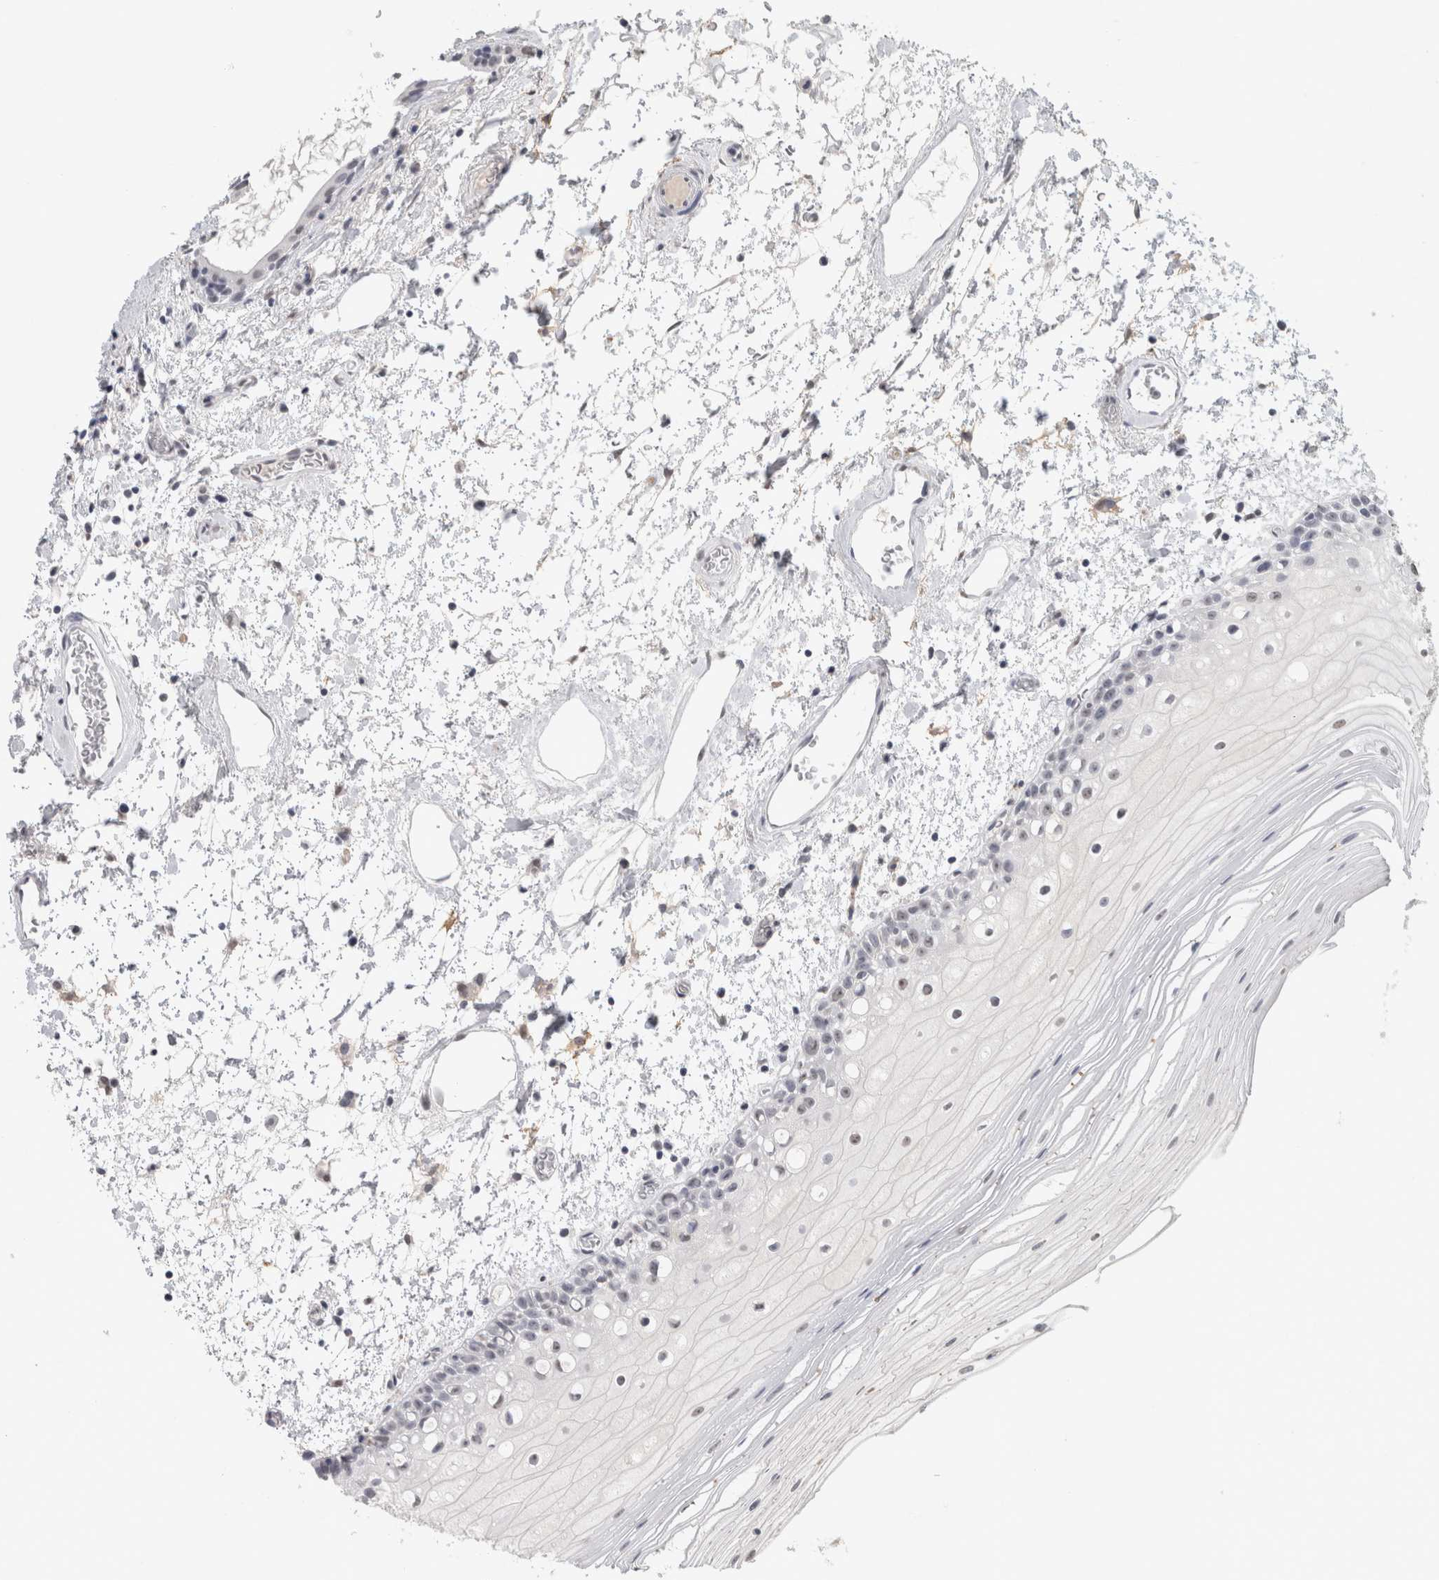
{"staining": {"intensity": "weak", "quantity": "<25%", "location": "nuclear"}, "tissue": "oral mucosa", "cell_type": "Squamous epithelial cells", "image_type": "normal", "snomed": [{"axis": "morphology", "description": "Normal tissue, NOS"}, {"axis": "topography", "description": "Oral tissue"}], "caption": "A micrograph of oral mucosa stained for a protein displays no brown staining in squamous epithelial cells. Nuclei are stained in blue.", "gene": "CADM3", "patient": {"sex": "male", "age": 52}}